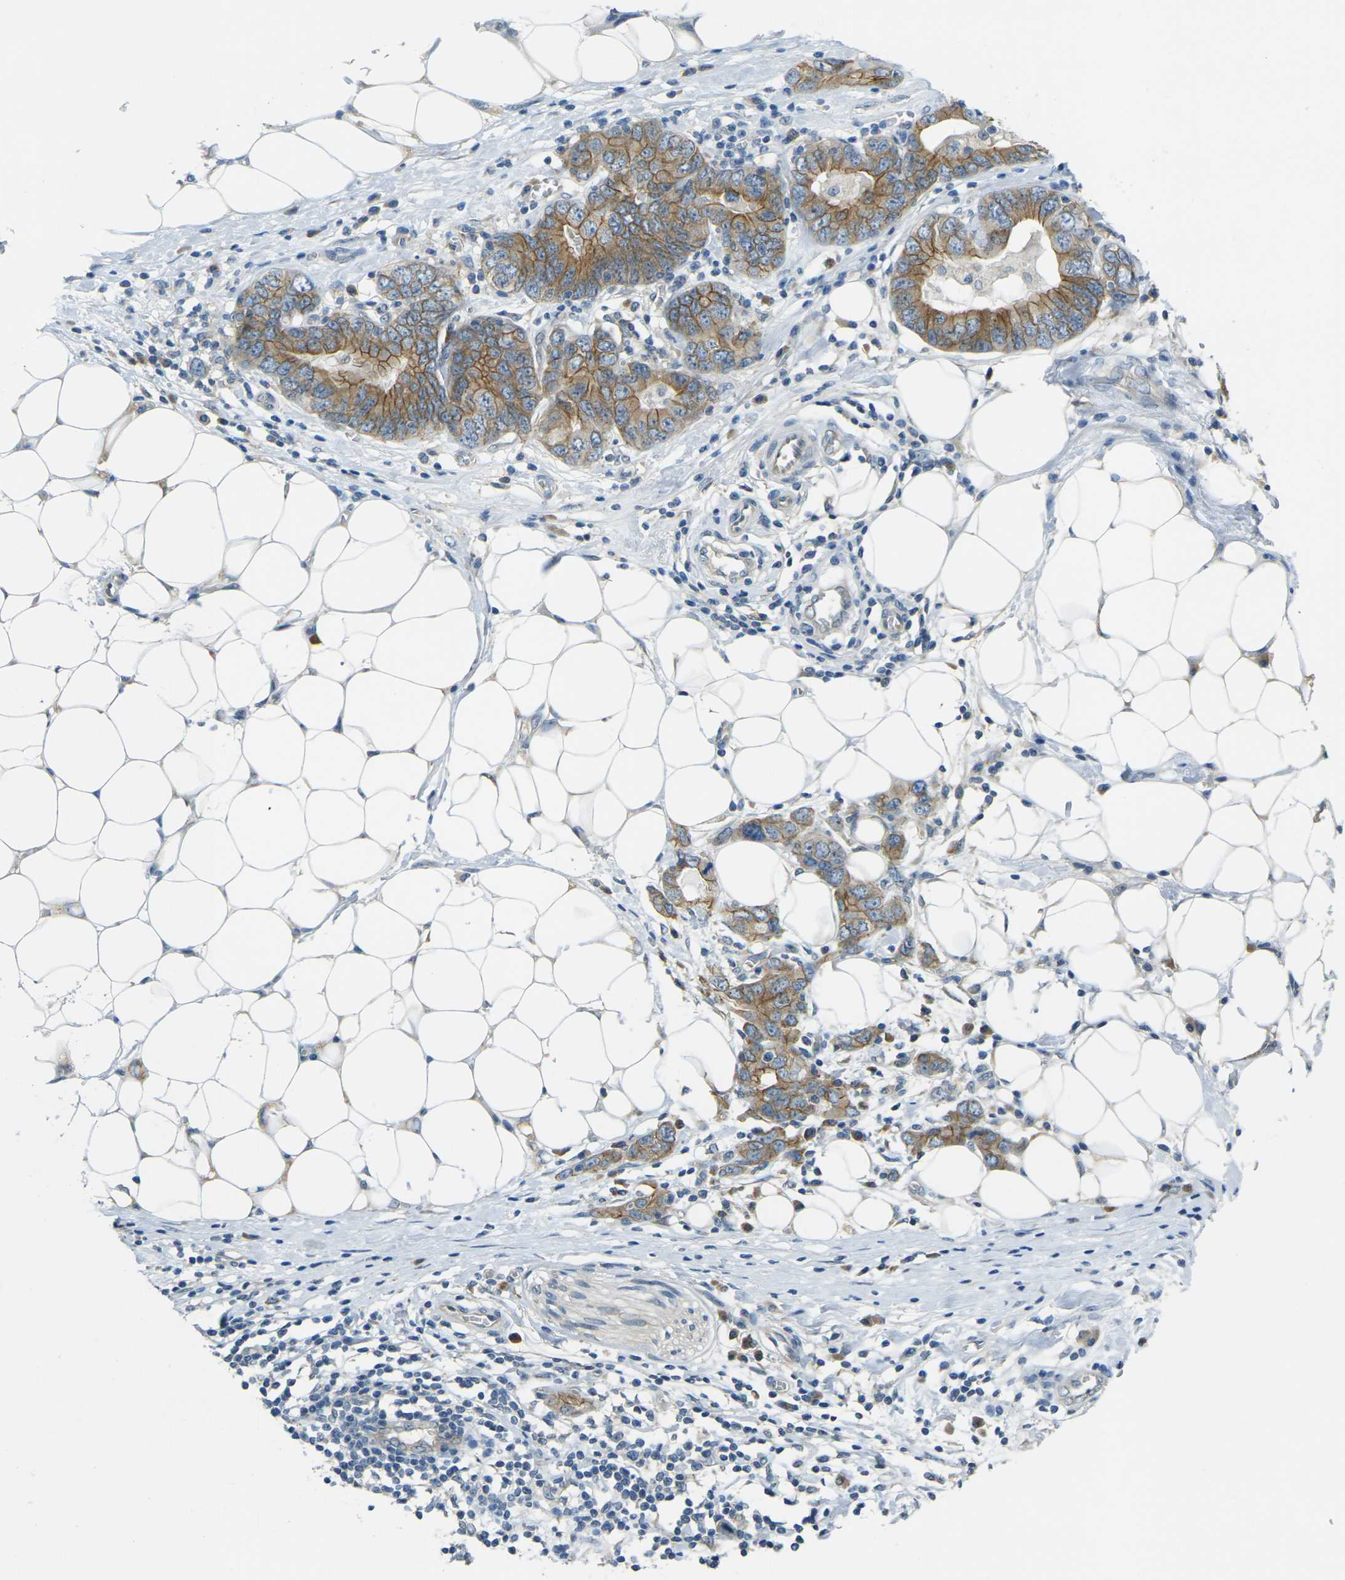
{"staining": {"intensity": "moderate", "quantity": ">75%", "location": "cytoplasmic/membranous"}, "tissue": "stomach cancer", "cell_type": "Tumor cells", "image_type": "cancer", "snomed": [{"axis": "morphology", "description": "Adenocarcinoma, NOS"}, {"axis": "topography", "description": "Stomach, lower"}], "caption": "About >75% of tumor cells in human stomach cancer demonstrate moderate cytoplasmic/membranous protein positivity as visualized by brown immunohistochemical staining.", "gene": "RHBDD1", "patient": {"sex": "female", "age": 93}}